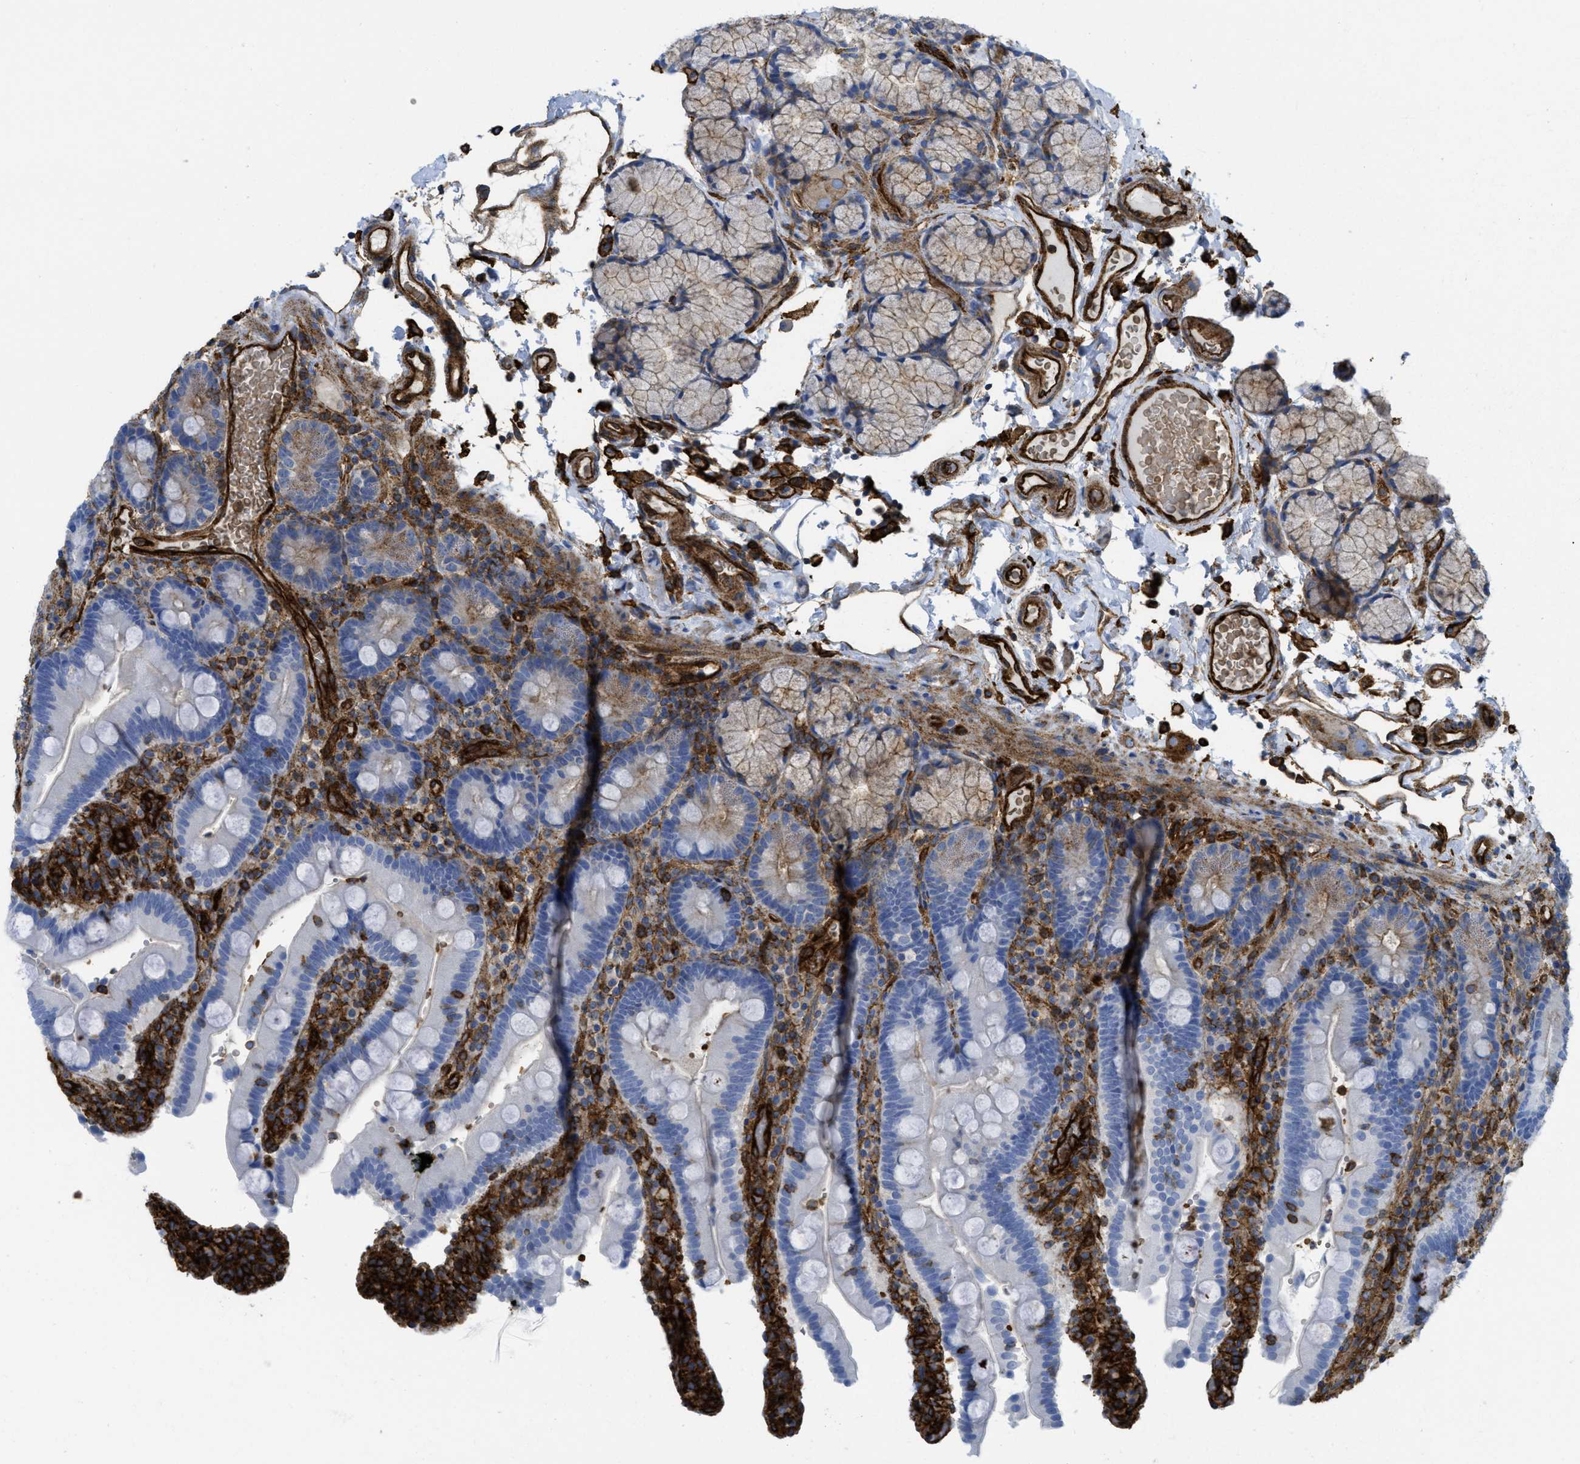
{"staining": {"intensity": "weak", "quantity": "<25%", "location": "cytoplasmic/membranous"}, "tissue": "duodenum", "cell_type": "Glandular cells", "image_type": "normal", "snomed": [{"axis": "morphology", "description": "Normal tissue, NOS"}, {"axis": "topography", "description": "Small intestine, NOS"}], "caption": "Duodenum stained for a protein using immunohistochemistry (IHC) displays no positivity glandular cells.", "gene": "HIP1", "patient": {"sex": "female", "age": 71}}